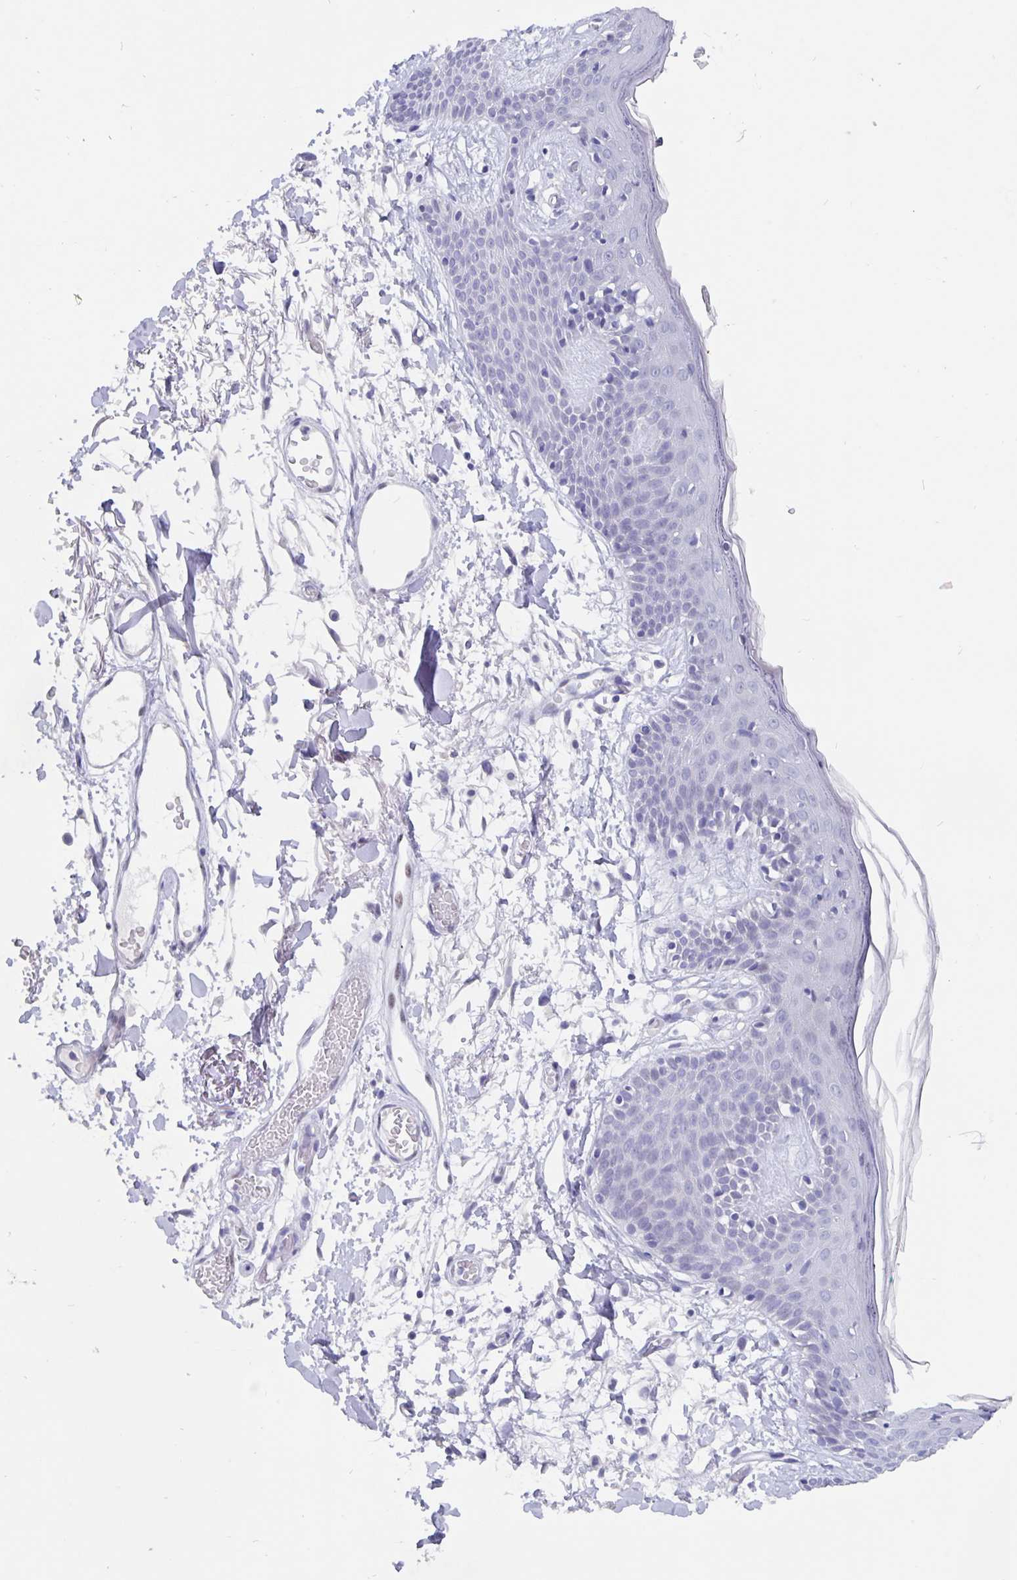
{"staining": {"intensity": "negative", "quantity": "none", "location": "none"}, "tissue": "skin", "cell_type": "Fibroblasts", "image_type": "normal", "snomed": [{"axis": "morphology", "description": "Normal tissue, NOS"}, {"axis": "topography", "description": "Skin"}], "caption": "High magnification brightfield microscopy of normal skin stained with DAB (brown) and counterstained with hematoxylin (blue): fibroblasts show no significant expression. Nuclei are stained in blue.", "gene": "SMOC1", "patient": {"sex": "male", "age": 79}}